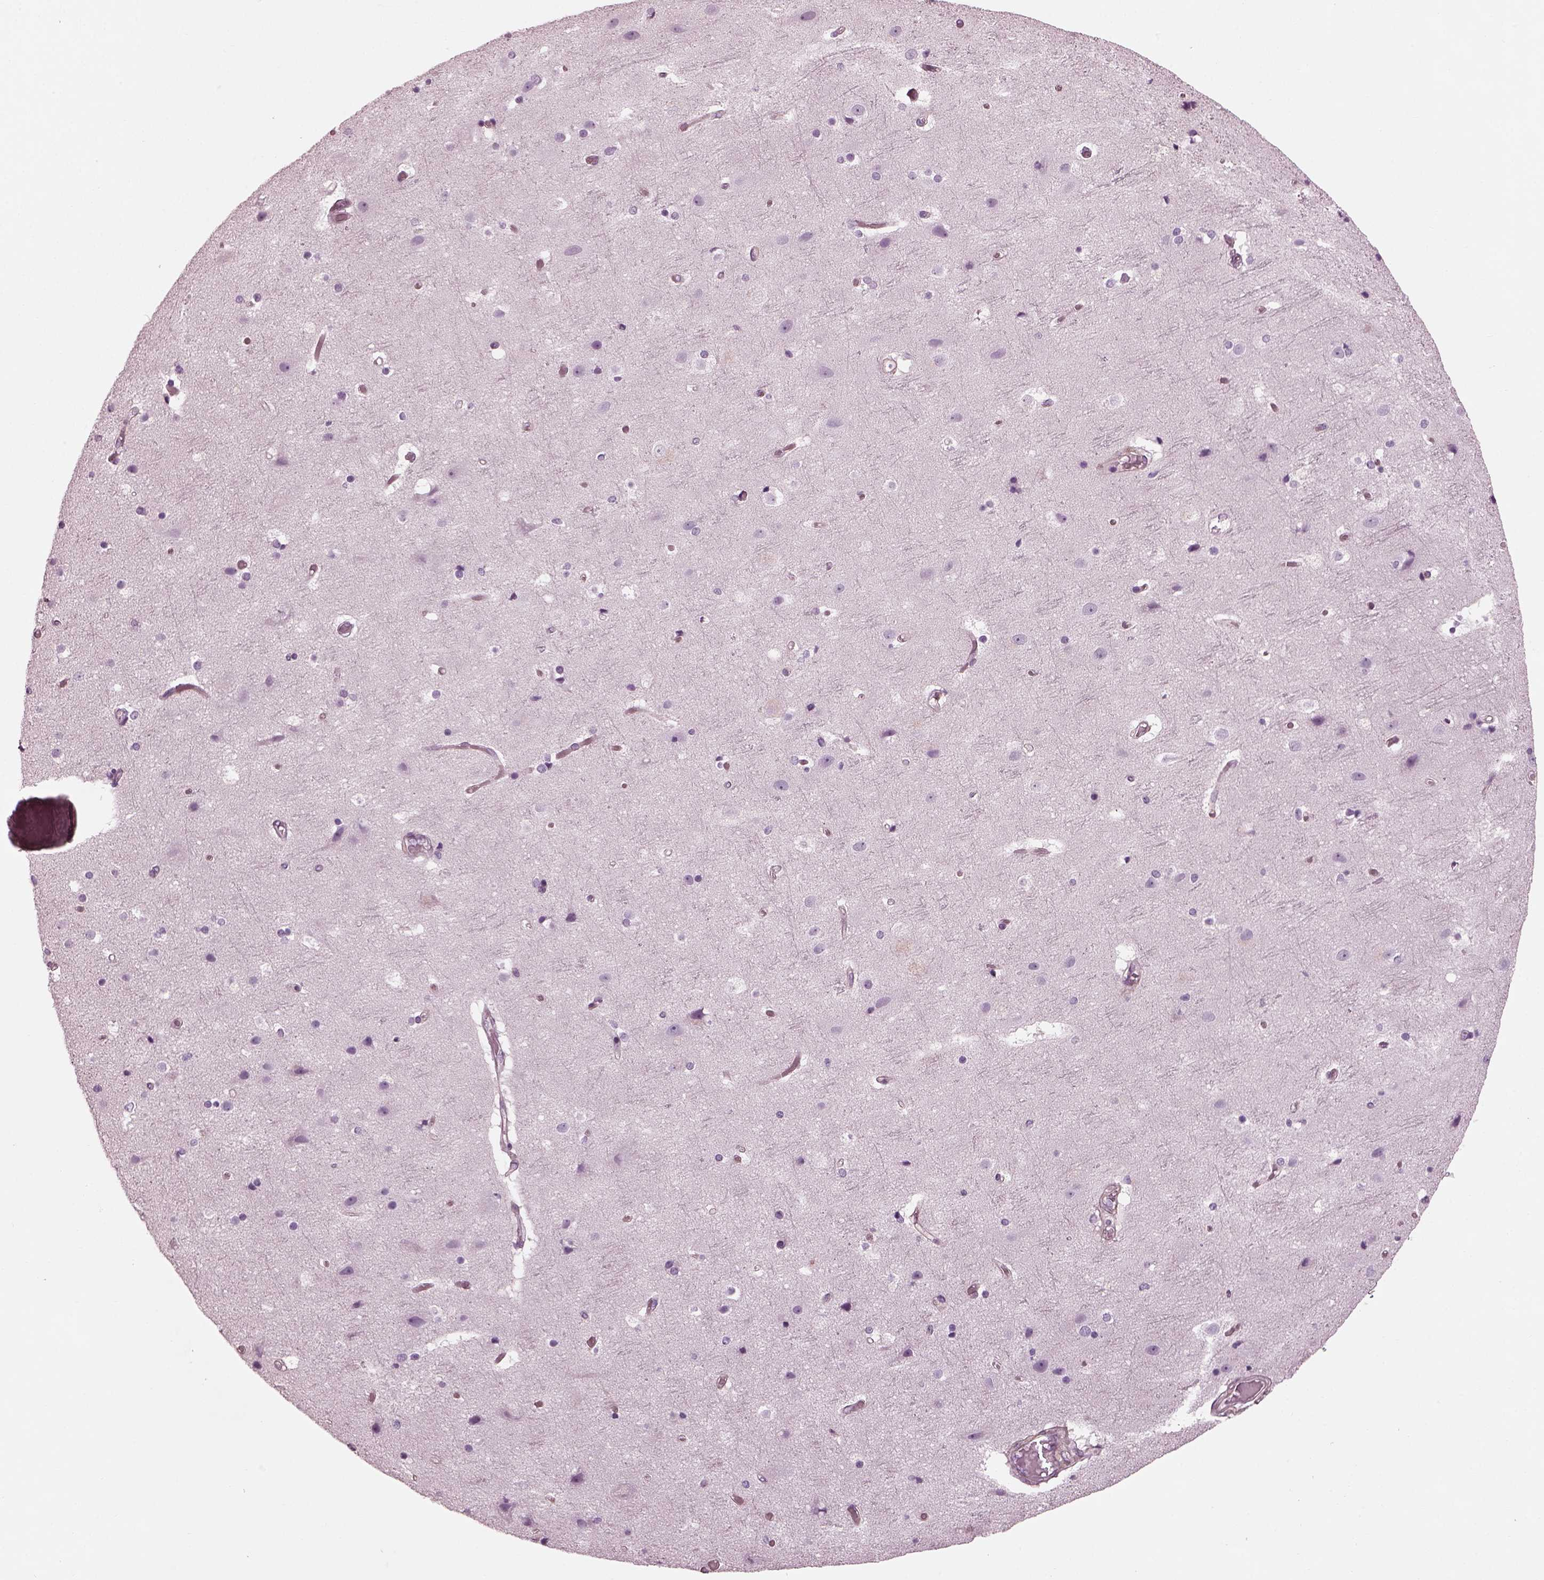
{"staining": {"intensity": "negative", "quantity": "none", "location": "none"}, "tissue": "cerebral cortex", "cell_type": "Endothelial cells", "image_type": "normal", "snomed": [{"axis": "morphology", "description": "Normal tissue, NOS"}, {"axis": "topography", "description": "Cerebral cortex"}], "caption": "High magnification brightfield microscopy of normal cerebral cortex stained with DAB (brown) and counterstained with hematoxylin (blue): endothelial cells show no significant positivity.", "gene": "BFSP1", "patient": {"sex": "female", "age": 52}}